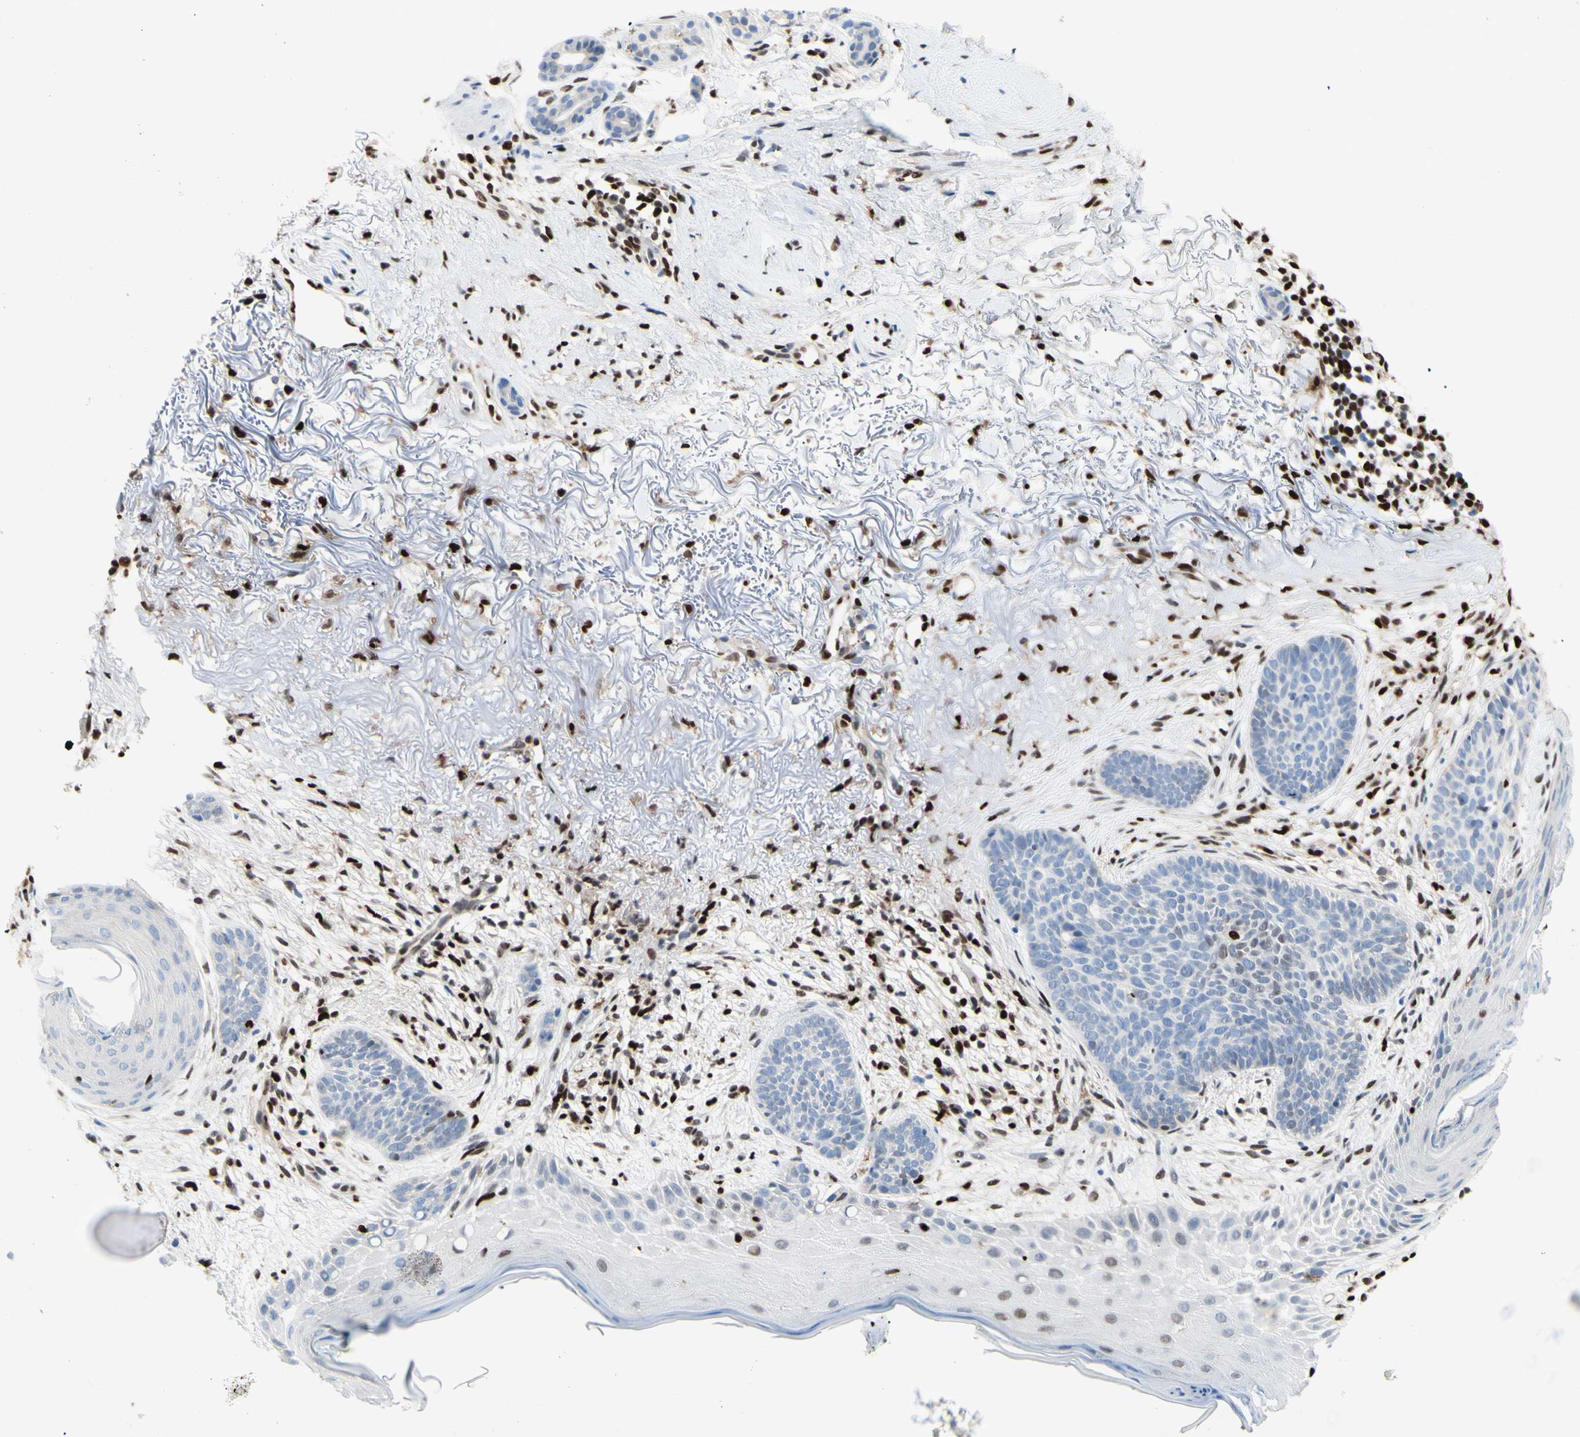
{"staining": {"intensity": "negative", "quantity": "none", "location": "none"}, "tissue": "skin cancer", "cell_type": "Tumor cells", "image_type": "cancer", "snomed": [{"axis": "morphology", "description": "Normal tissue, NOS"}, {"axis": "morphology", "description": "Basal cell carcinoma"}, {"axis": "topography", "description": "Skin"}], "caption": "Tumor cells are negative for protein expression in human skin basal cell carcinoma.", "gene": "EED", "patient": {"sex": "female", "age": 70}}